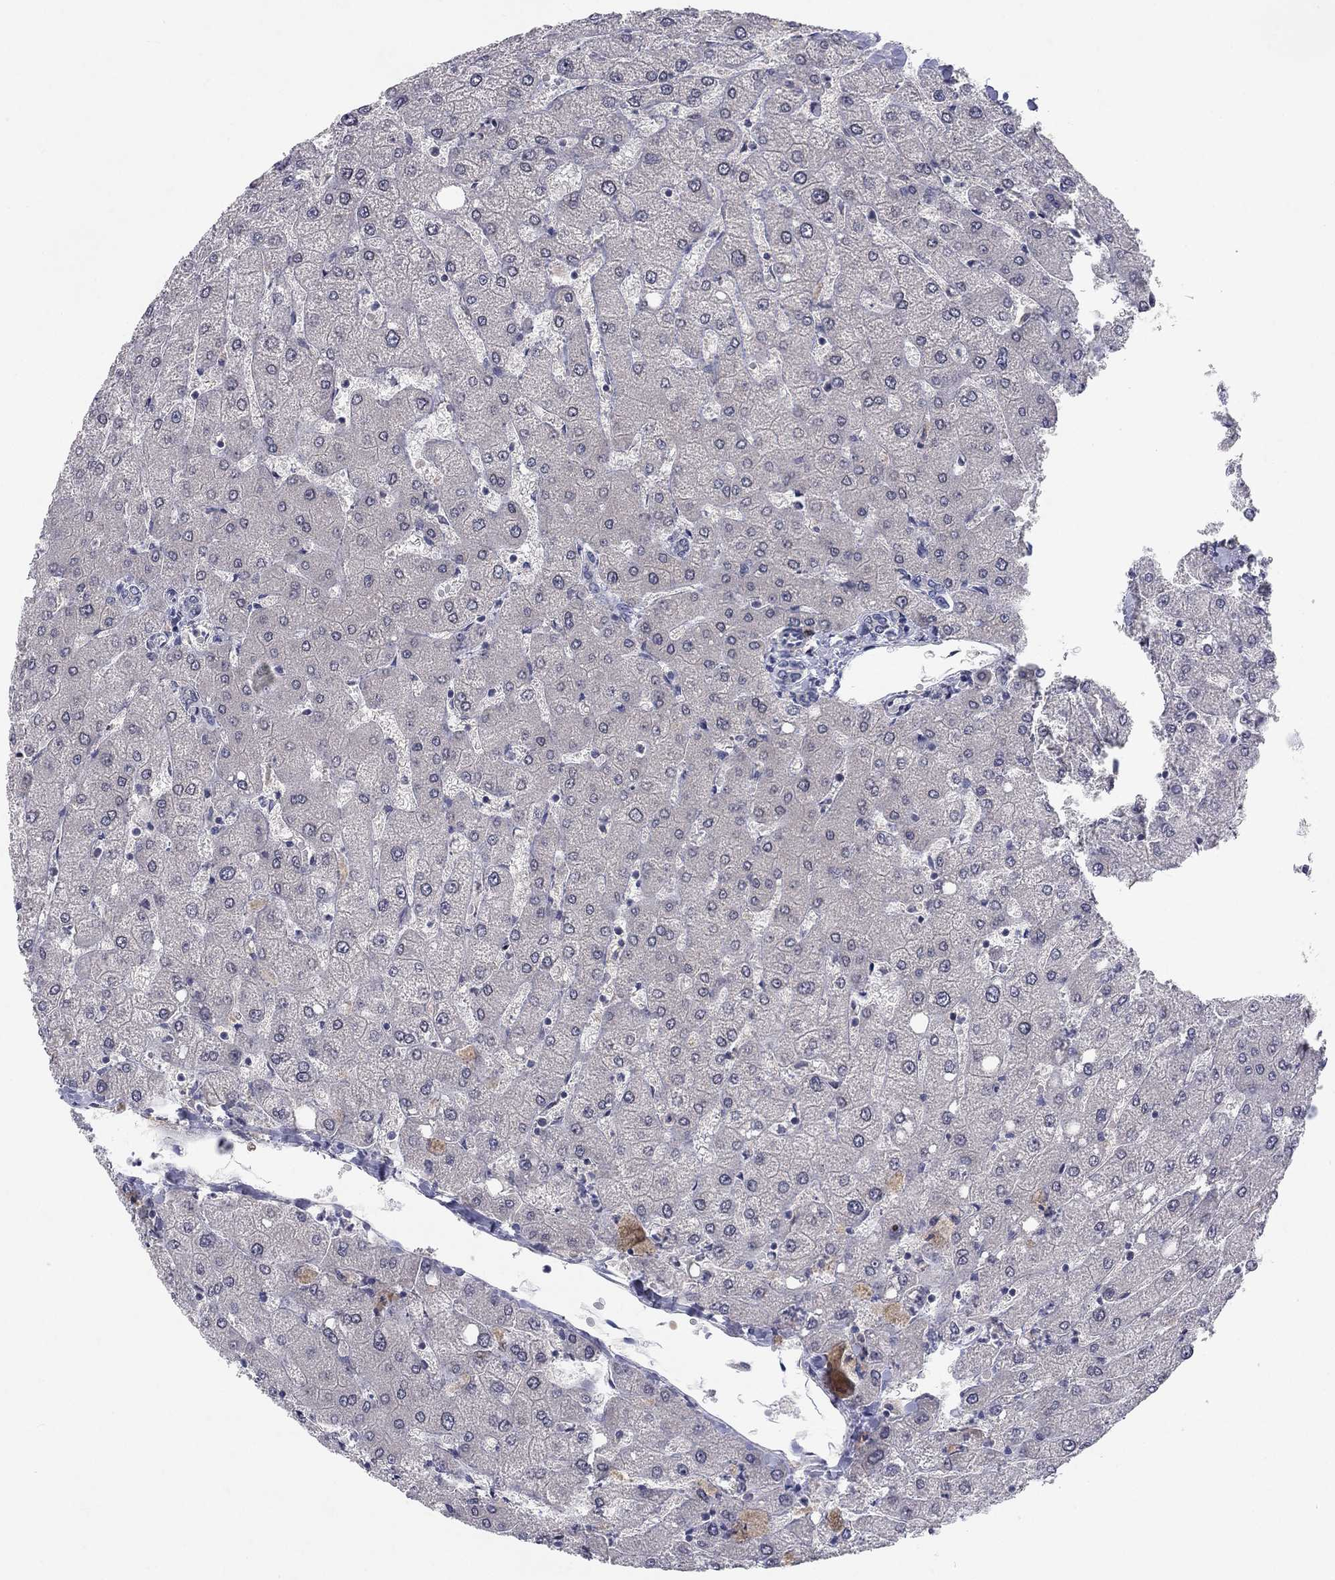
{"staining": {"intensity": "negative", "quantity": "none", "location": "none"}, "tissue": "liver", "cell_type": "Cholangiocytes", "image_type": "normal", "snomed": [{"axis": "morphology", "description": "Normal tissue, NOS"}, {"axis": "topography", "description": "Liver"}], "caption": "Immunohistochemical staining of unremarkable liver demonstrates no significant expression in cholangiocytes.", "gene": "CACNA1A", "patient": {"sex": "female", "age": 54}}